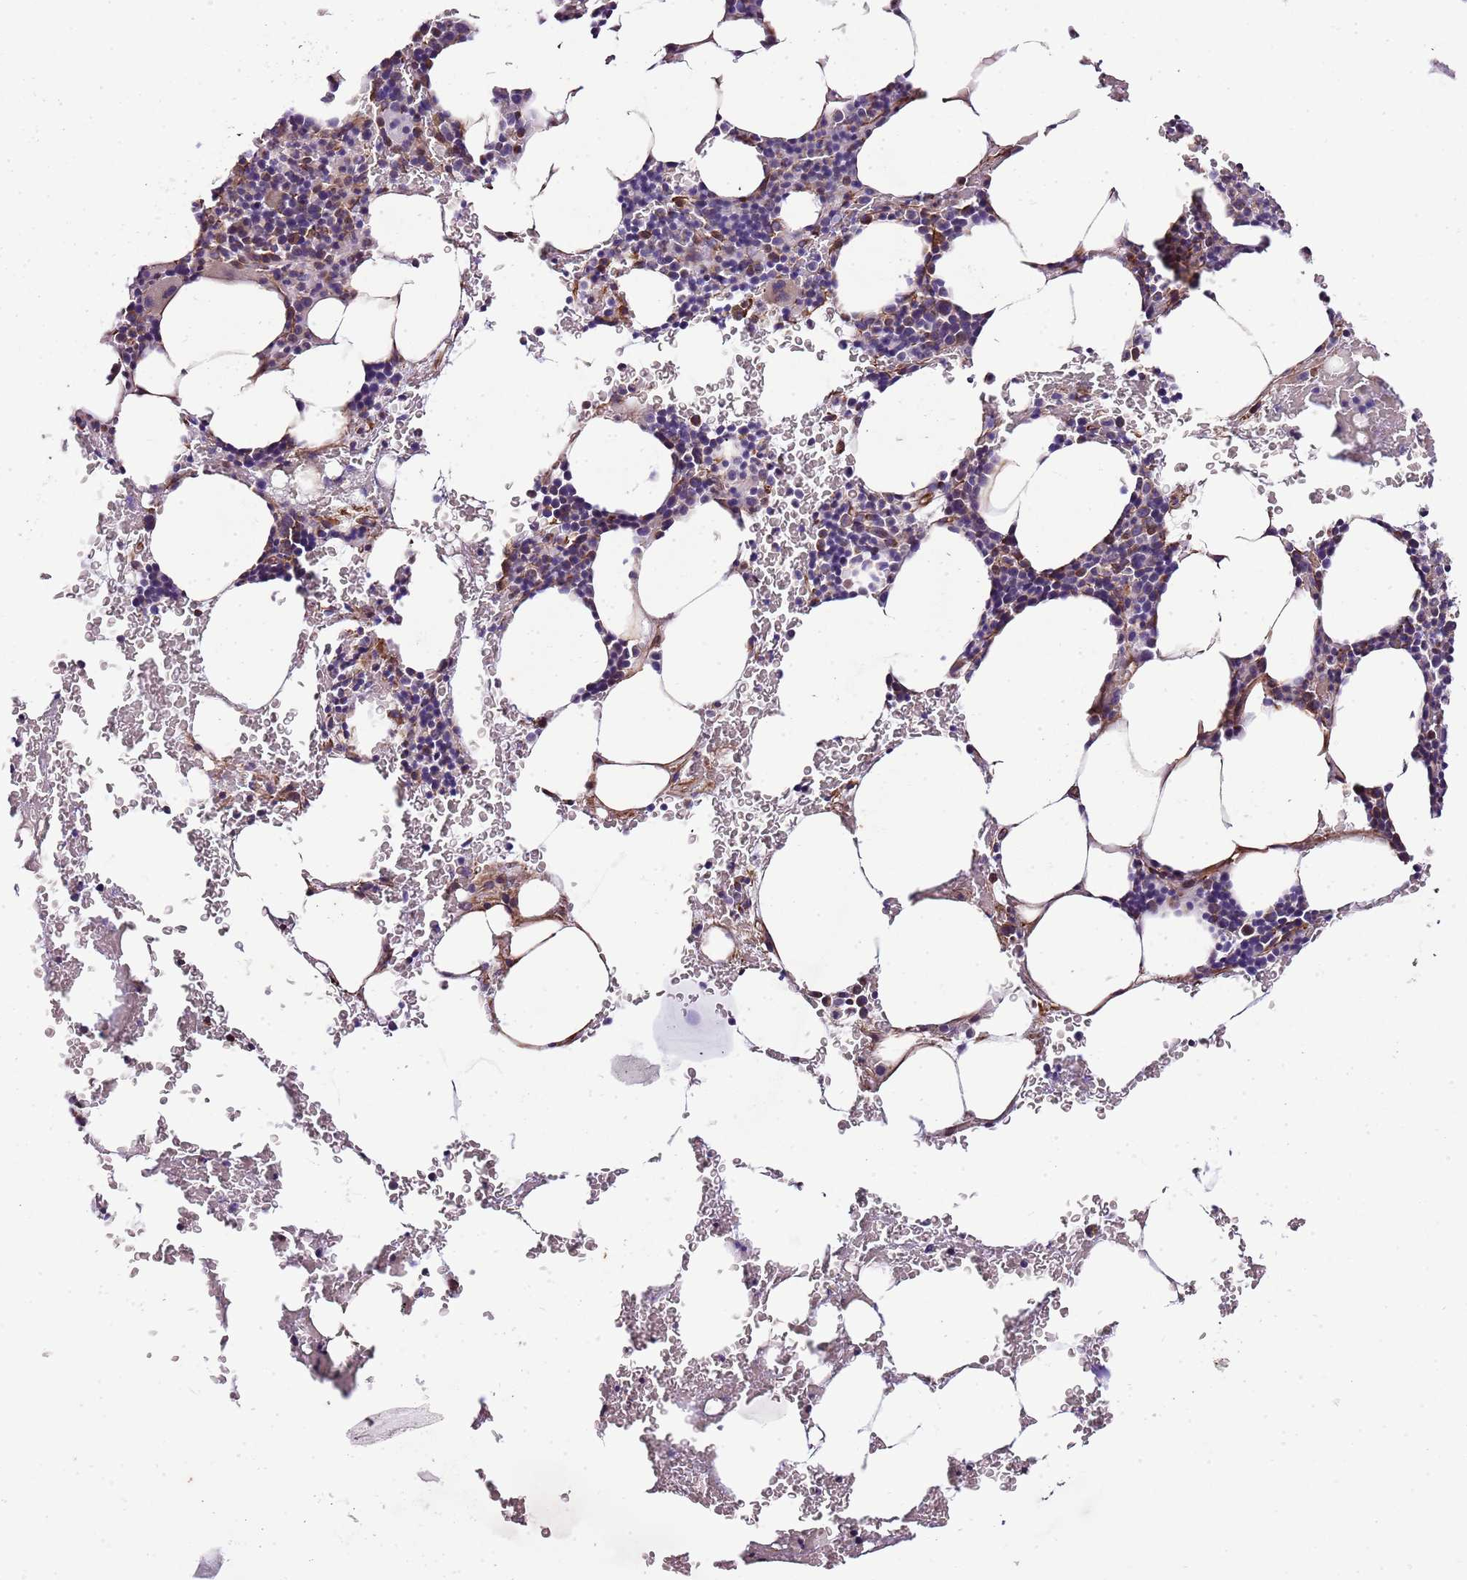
{"staining": {"intensity": "moderate", "quantity": "<25%", "location": "cytoplasmic/membranous"}, "tissue": "bone marrow", "cell_type": "Hematopoietic cells", "image_type": "normal", "snomed": [{"axis": "morphology", "description": "Normal tissue, NOS"}, {"axis": "topography", "description": "Bone marrow"}], "caption": "The histopathology image shows a brown stain indicating the presence of a protein in the cytoplasmic/membranous of hematopoietic cells in bone marrow. (IHC, brightfield microscopy, high magnification).", "gene": "ZNF786", "patient": {"sex": "female", "age": 58}}